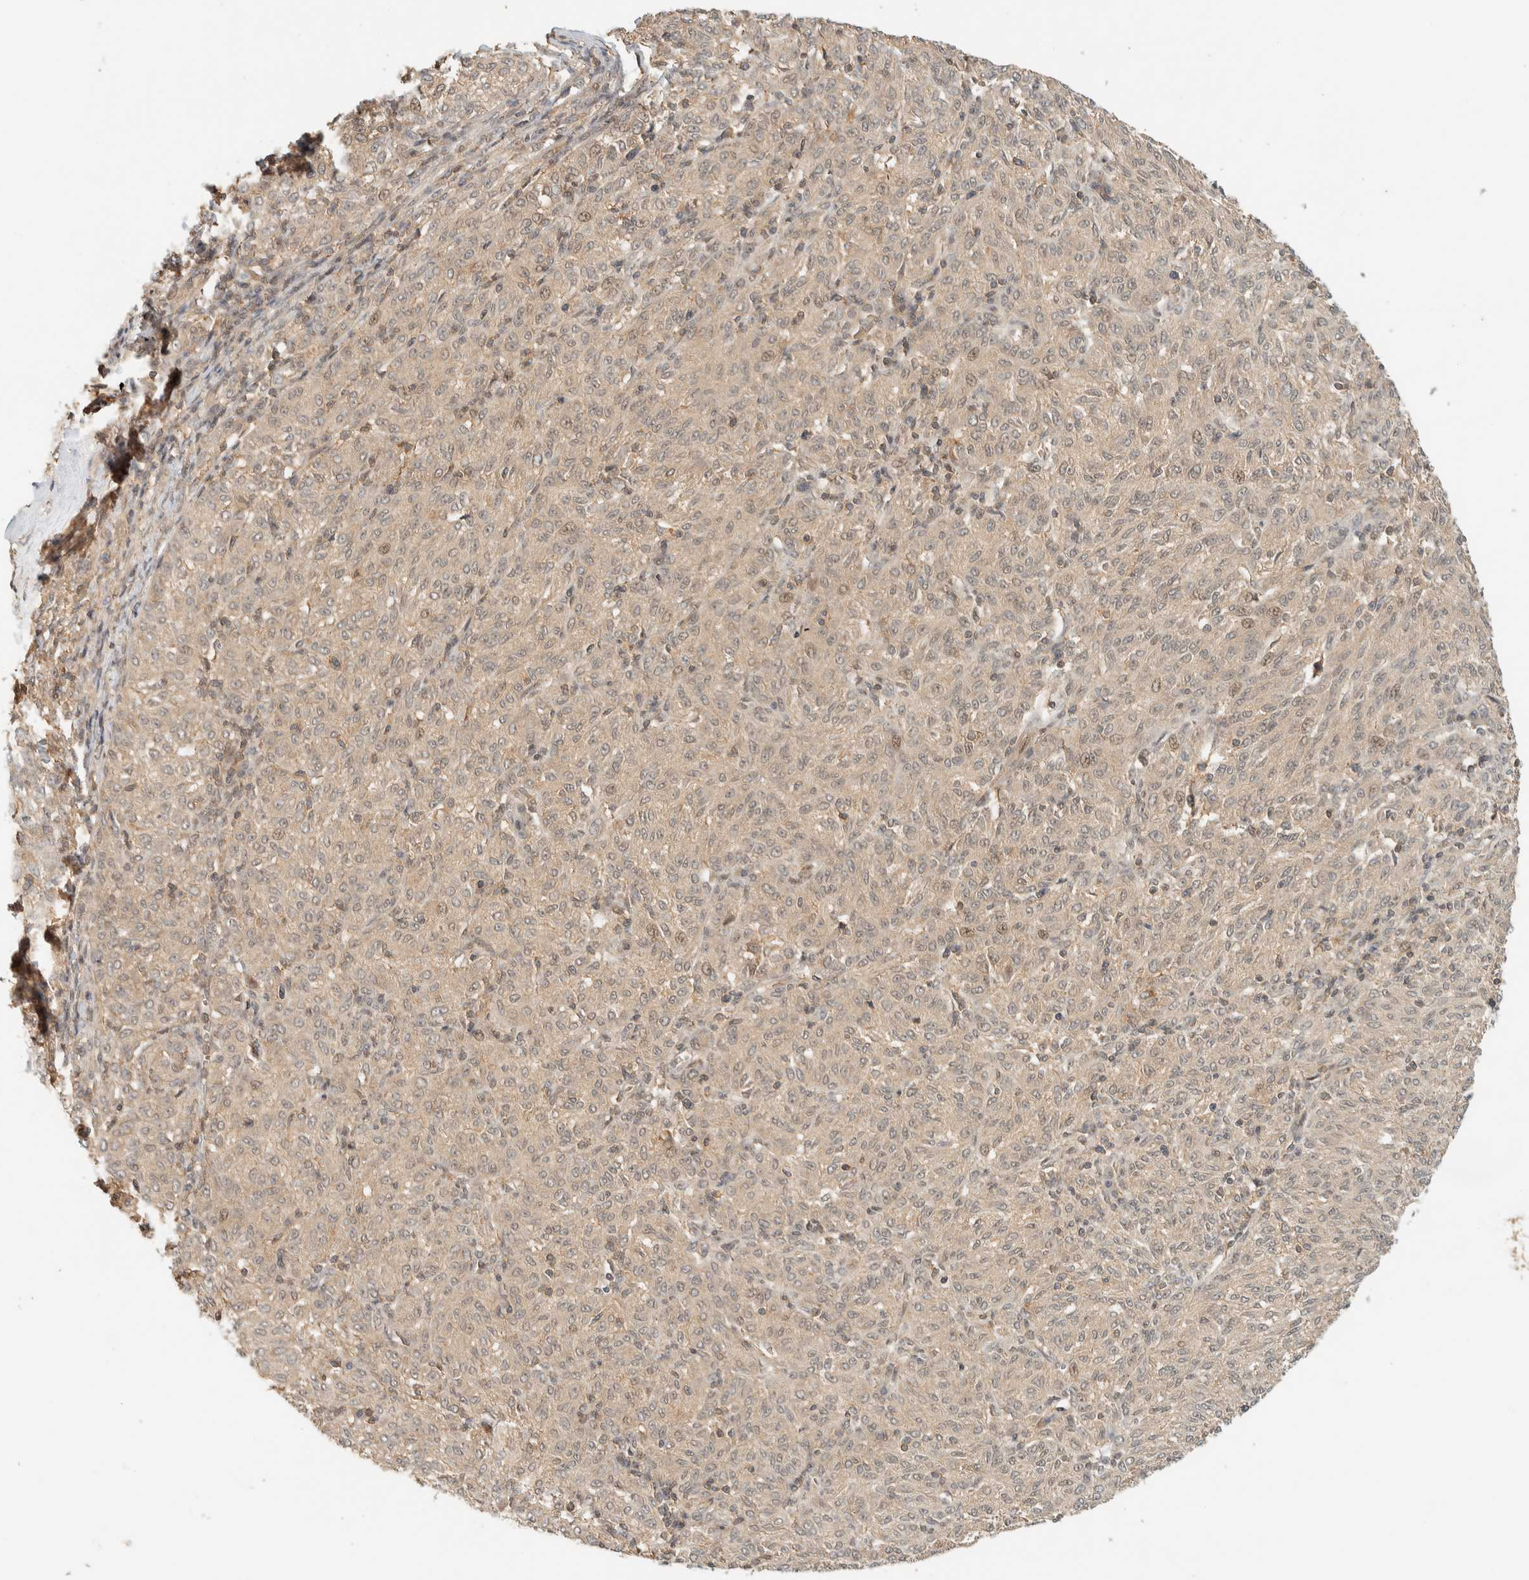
{"staining": {"intensity": "weak", "quantity": ">75%", "location": "cytoplasmic/membranous"}, "tissue": "melanoma", "cell_type": "Tumor cells", "image_type": "cancer", "snomed": [{"axis": "morphology", "description": "Malignant melanoma, NOS"}, {"axis": "topography", "description": "Skin"}], "caption": "Tumor cells display low levels of weak cytoplasmic/membranous expression in about >75% of cells in melanoma.", "gene": "ARFGEF1", "patient": {"sex": "female", "age": 72}}